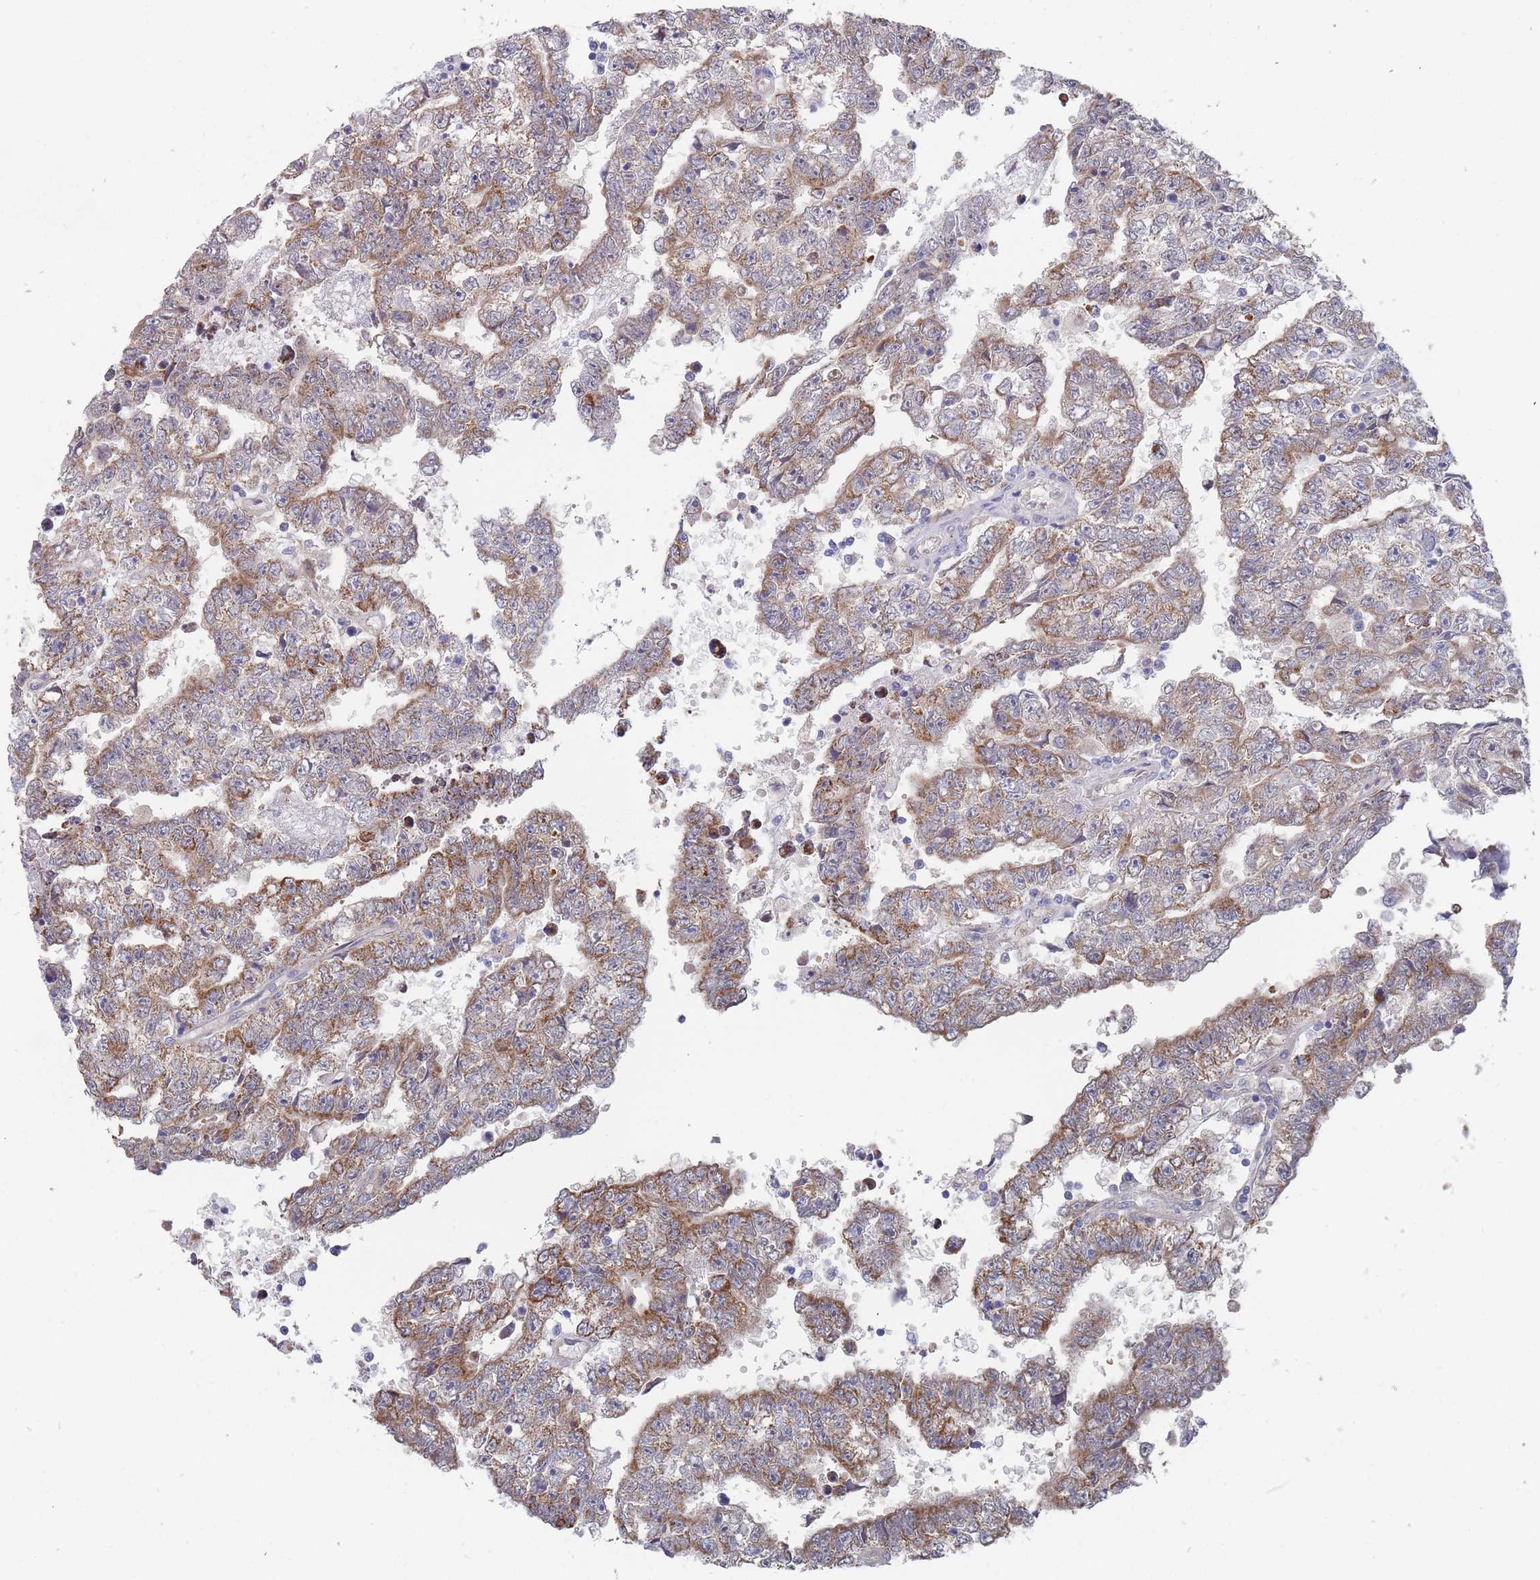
{"staining": {"intensity": "strong", "quantity": "25%-75%", "location": "cytoplasmic/membranous"}, "tissue": "testis cancer", "cell_type": "Tumor cells", "image_type": "cancer", "snomed": [{"axis": "morphology", "description": "Carcinoma, Embryonal, NOS"}, {"axis": "topography", "description": "Testis"}], "caption": "Strong cytoplasmic/membranous positivity for a protein is seen in about 25%-75% of tumor cells of testis cancer (embryonal carcinoma) using immunohistochemistry.", "gene": "NUB1", "patient": {"sex": "male", "age": 25}}